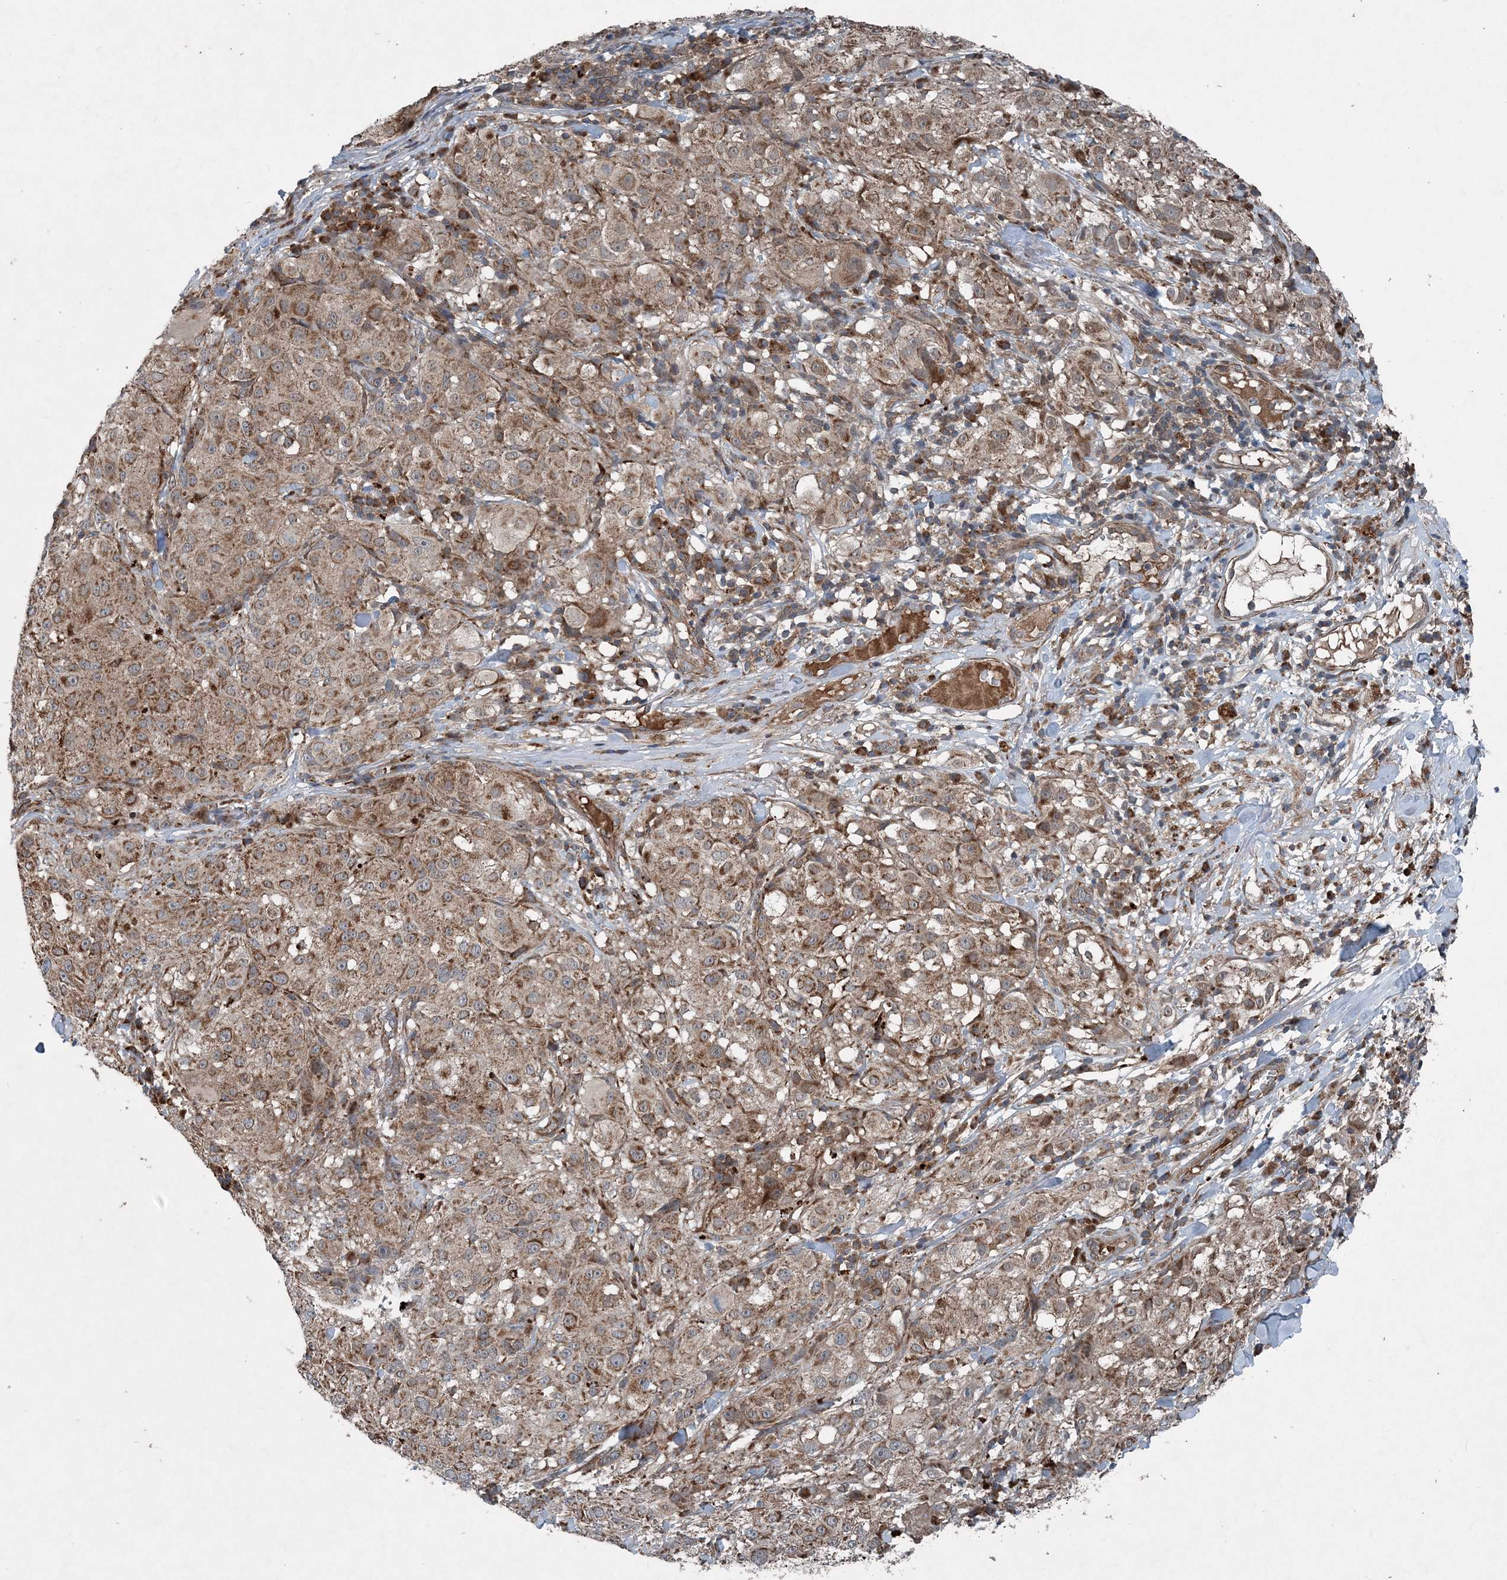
{"staining": {"intensity": "moderate", "quantity": ">75%", "location": "cytoplasmic/membranous"}, "tissue": "melanoma", "cell_type": "Tumor cells", "image_type": "cancer", "snomed": [{"axis": "morphology", "description": "Necrosis, NOS"}, {"axis": "morphology", "description": "Malignant melanoma, NOS"}, {"axis": "topography", "description": "Skin"}], "caption": "An IHC photomicrograph of neoplastic tissue is shown. Protein staining in brown highlights moderate cytoplasmic/membranous positivity in melanoma within tumor cells. (DAB (3,3'-diaminobenzidine) IHC with brightfield microscopy, high magnification).", "gene": "NDUFA2", "patient": {"sex": "female", "age": 87}}